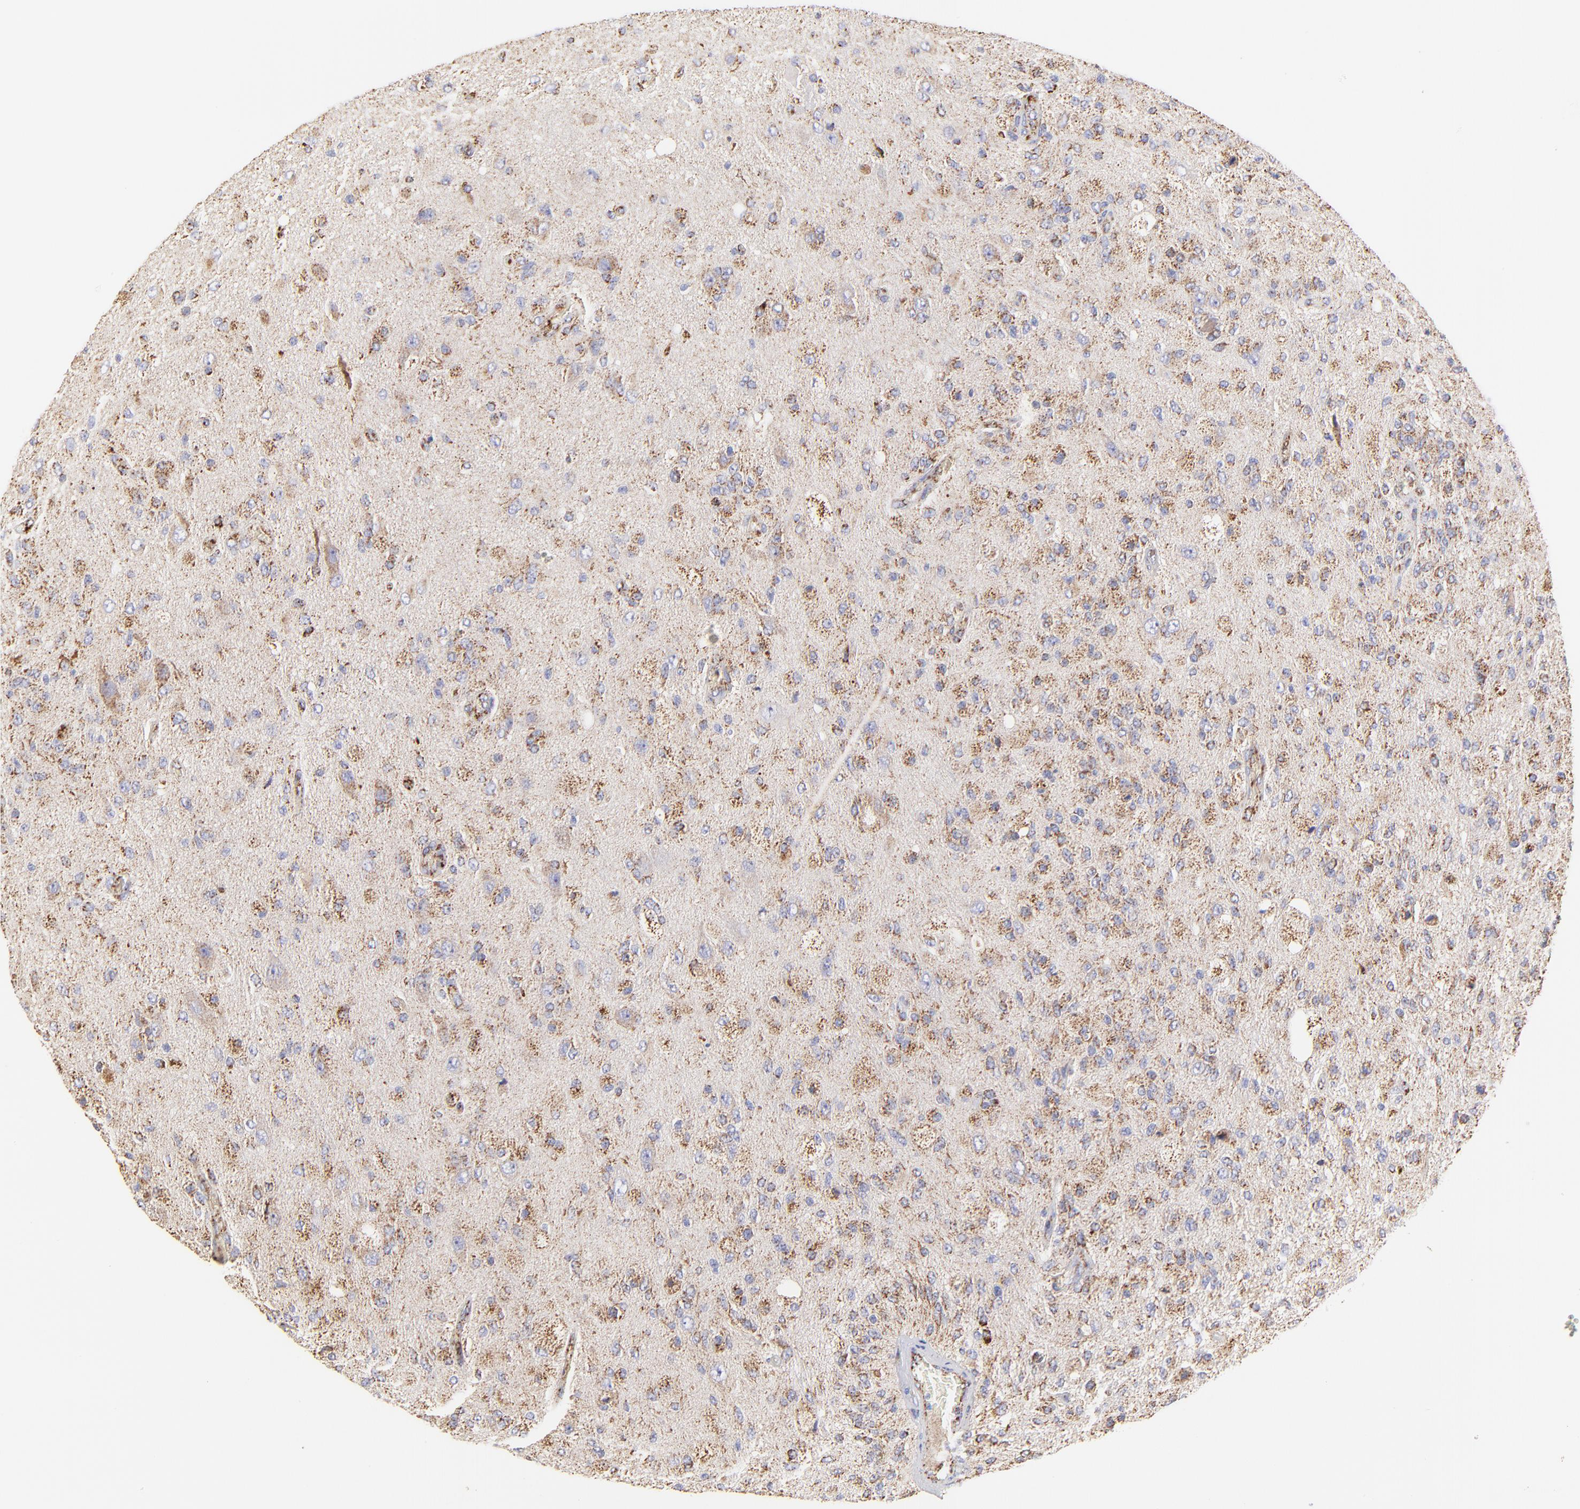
{"staining": {"intensity": "moderate", "quantity": "25%-75%", "location": "cytoplasmic/membranous"}, "tissue": "glioma", "cell_type": "Tumor cells", "image_type": "cancer", "snomed": [{"axis": "morphology", "description": "Normal tissue, NOS"}, {"axis": "morphology", "description": "Glioma, malignant, High grade"}, {"axis": "topography", "description": "Cerebral cortex"}], "caption": "Malignant high-grade glioma tissue reveals moderate cytoplasmic/membranous expression in approximately 25%-75% of tumor cells, visualized by immunohistochemistry.", "gene": "ECH1", "patient": {"sex": "male", "age": 77}}